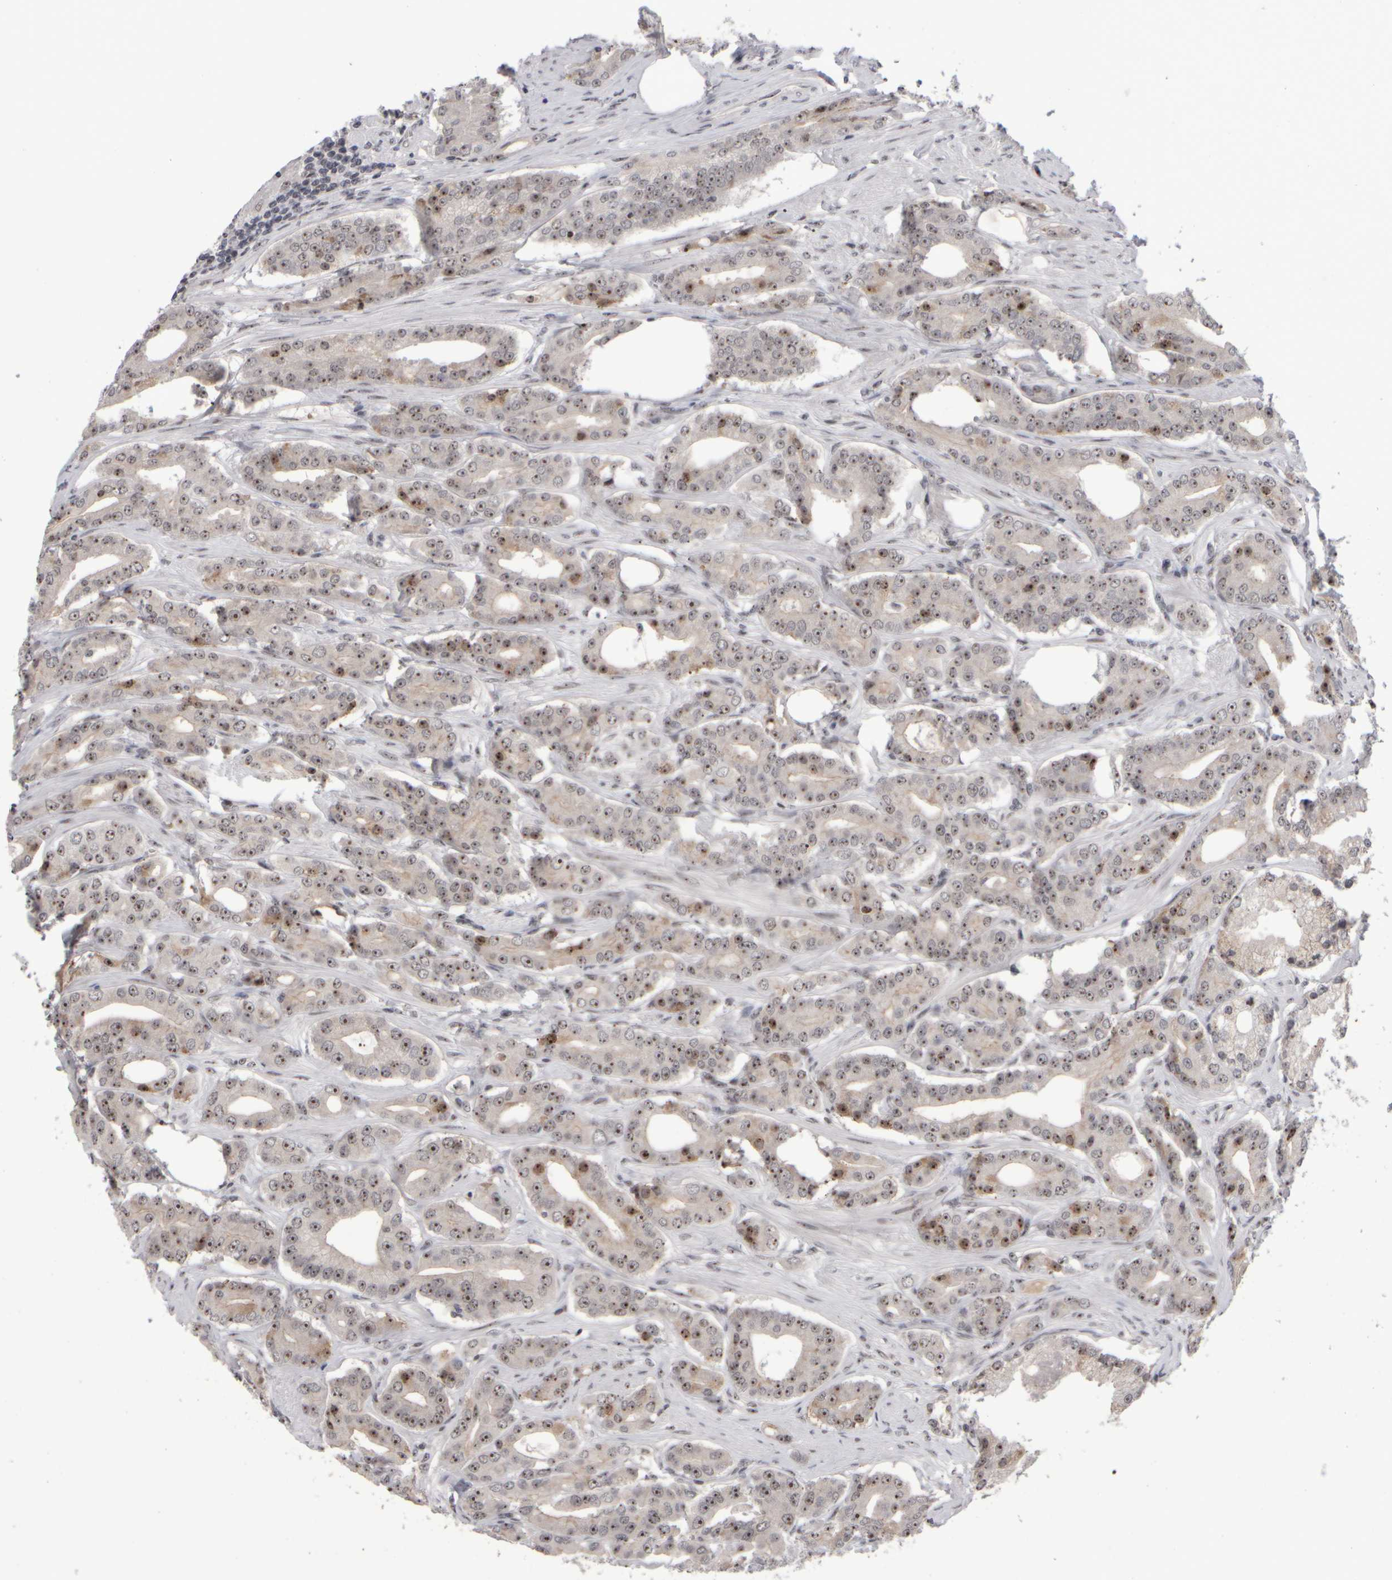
{"staining": {"intensity": "moderate", "quantity": "25%-75%", "location": "nuclear"}, "tissue": "prostate cancer", "cell_type": "Tumor cells", "image_type": "cancer", "snomed": [{"axis": "morphology", "description": "Adenocarcinoma, High grade"}, {"axis": "topography", "description": "Prostate"}], "caption": "Prostate adenocarcinoma (high-grade) stained with a protein marker shows moderate staining in tumor cells.", "gene": "SURF6", "patient": {"sex": "male", "age": 71}}